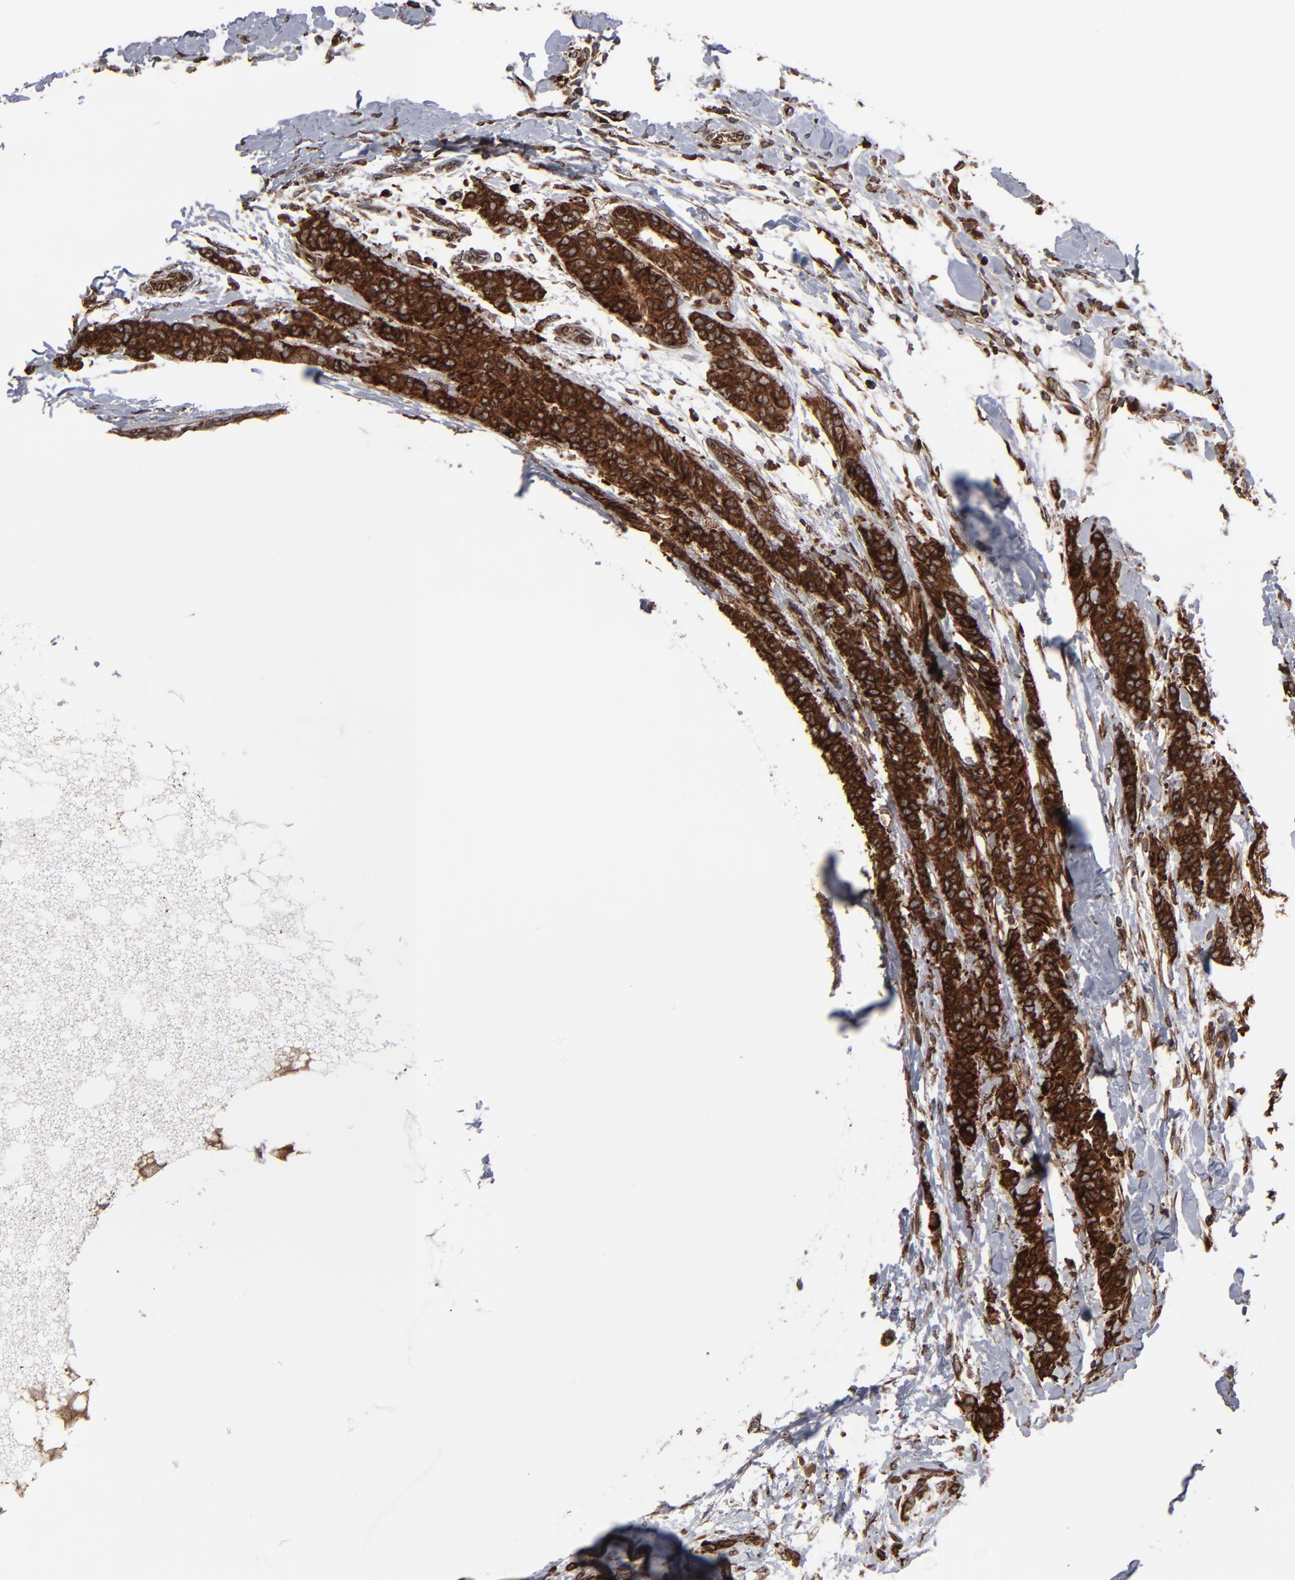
{"staining": {"intensity": "strong", "quantity": ">75%", "location": "cytoplasmic/membranous"}, "tissue": "breast cancer", "cell_type": "Tumor cells", "image_type": "cancer", "snomed": [{"axis": "morphology", "description": "Duct carcinoma"}, {"axis": "topography", "description": "Breast"}], "caption": "Human breast cancer (intraductal carcinoma) stained with a brown dye exhibits strong cytoplasmic/membranous positive expression in approximately >75% of tumor cells.", "gene": "CNIH1", "patient": {"sex": "female", "age": 40}}